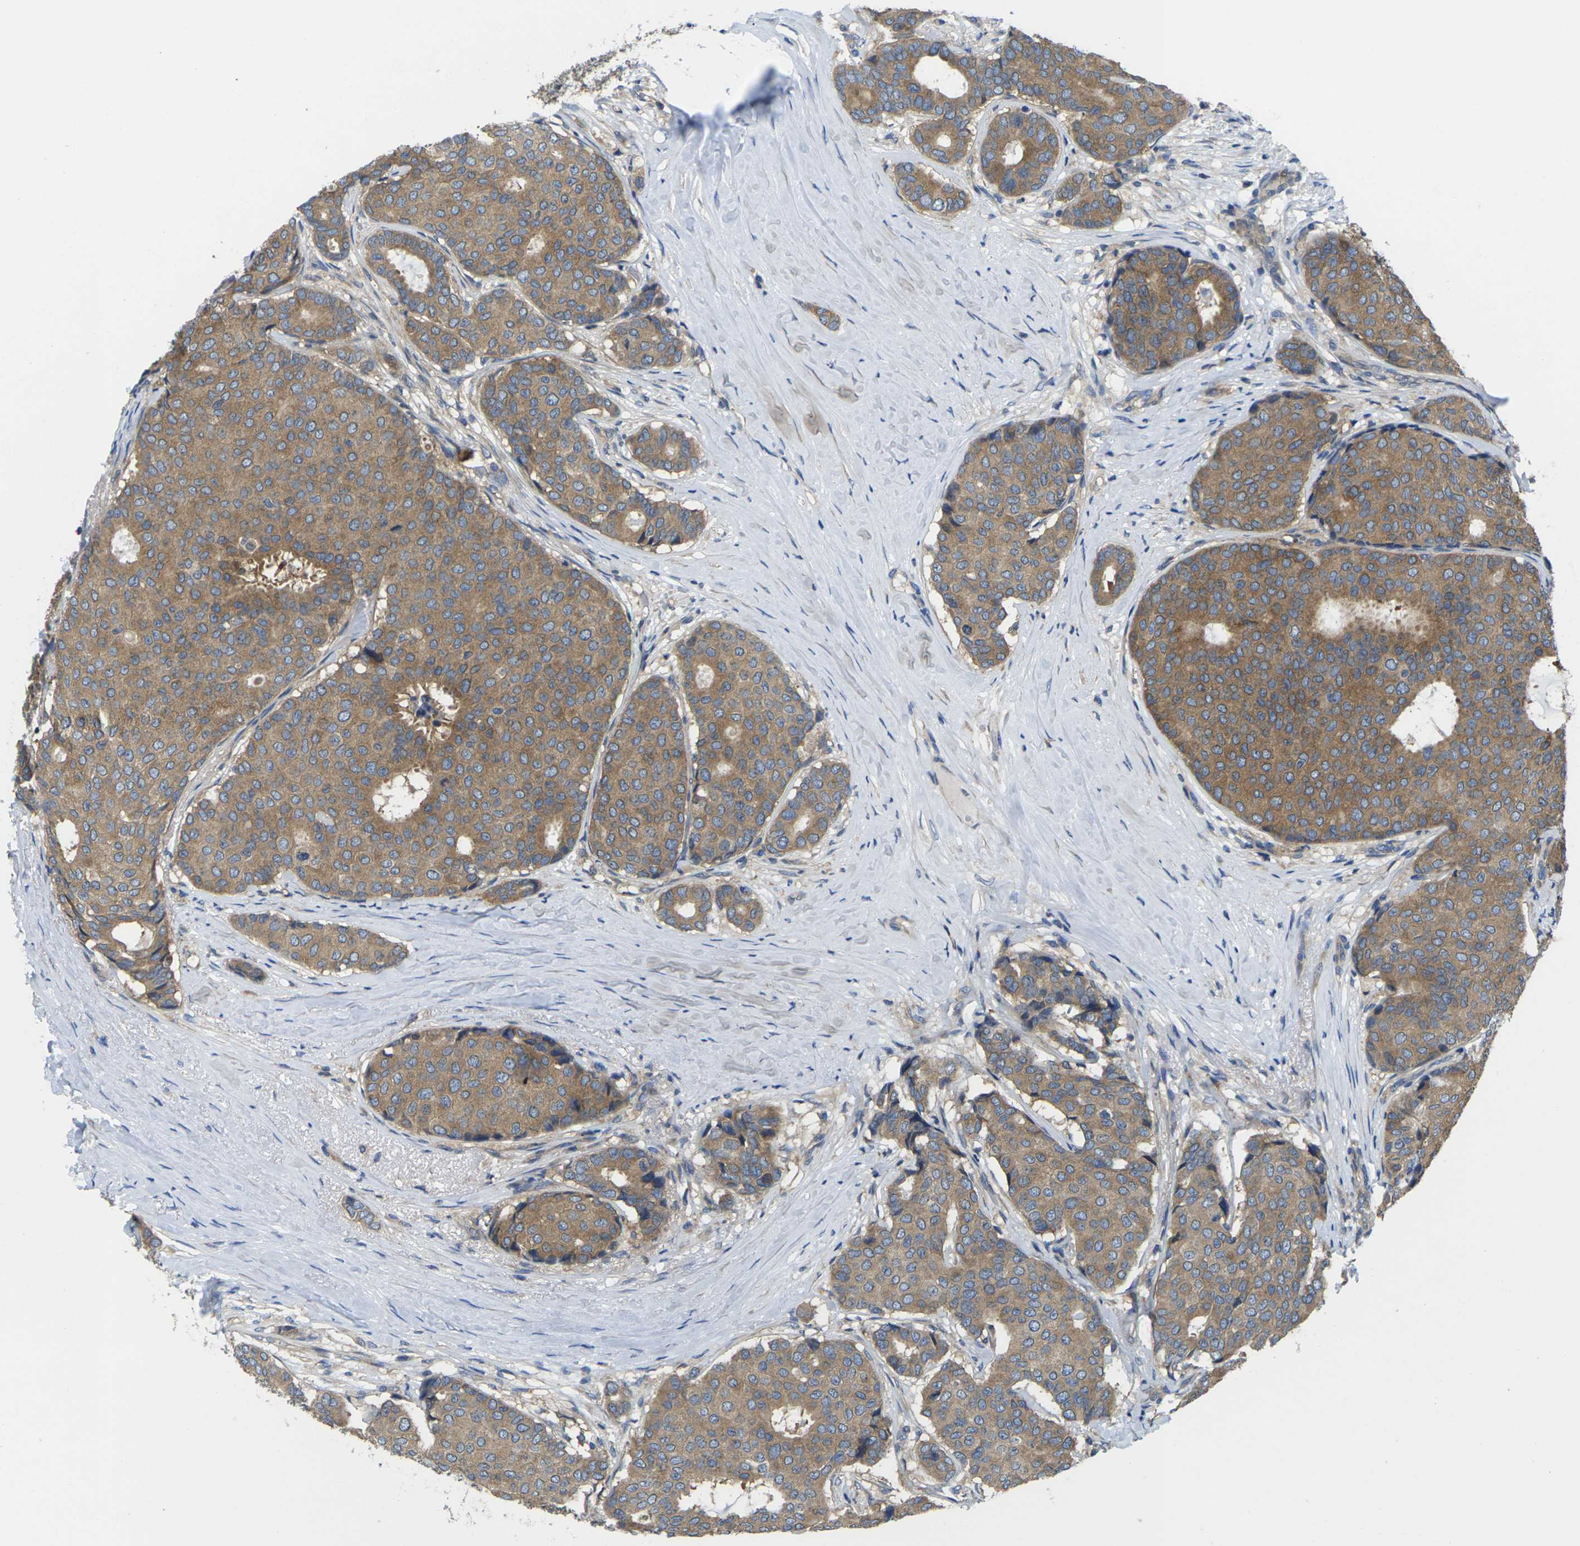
{"staining": {"intensity": "moderate", "quantity": ">75%", "location": "cytoplasmic/membranous"}, "tissue": "breast cancer", "cell_type": "Tumor cells", "image_type": "cancer", "snomed": [{"axis": "morphology", "description": "Duct carcinoma"}, {"axis": "topography", "description": "Breast"}], "caption": "Protein expression analysis of human breast cancer (infiltrating ductal carcinoma) reveals moderate cytoplasmic/membranous positivity in approximately >75% of tumor cells. (DAB = brown stain, brightfield microscopy at high magnification).", "gene": "TMCC2", "patient": {"sex": "female", "age": 75}}